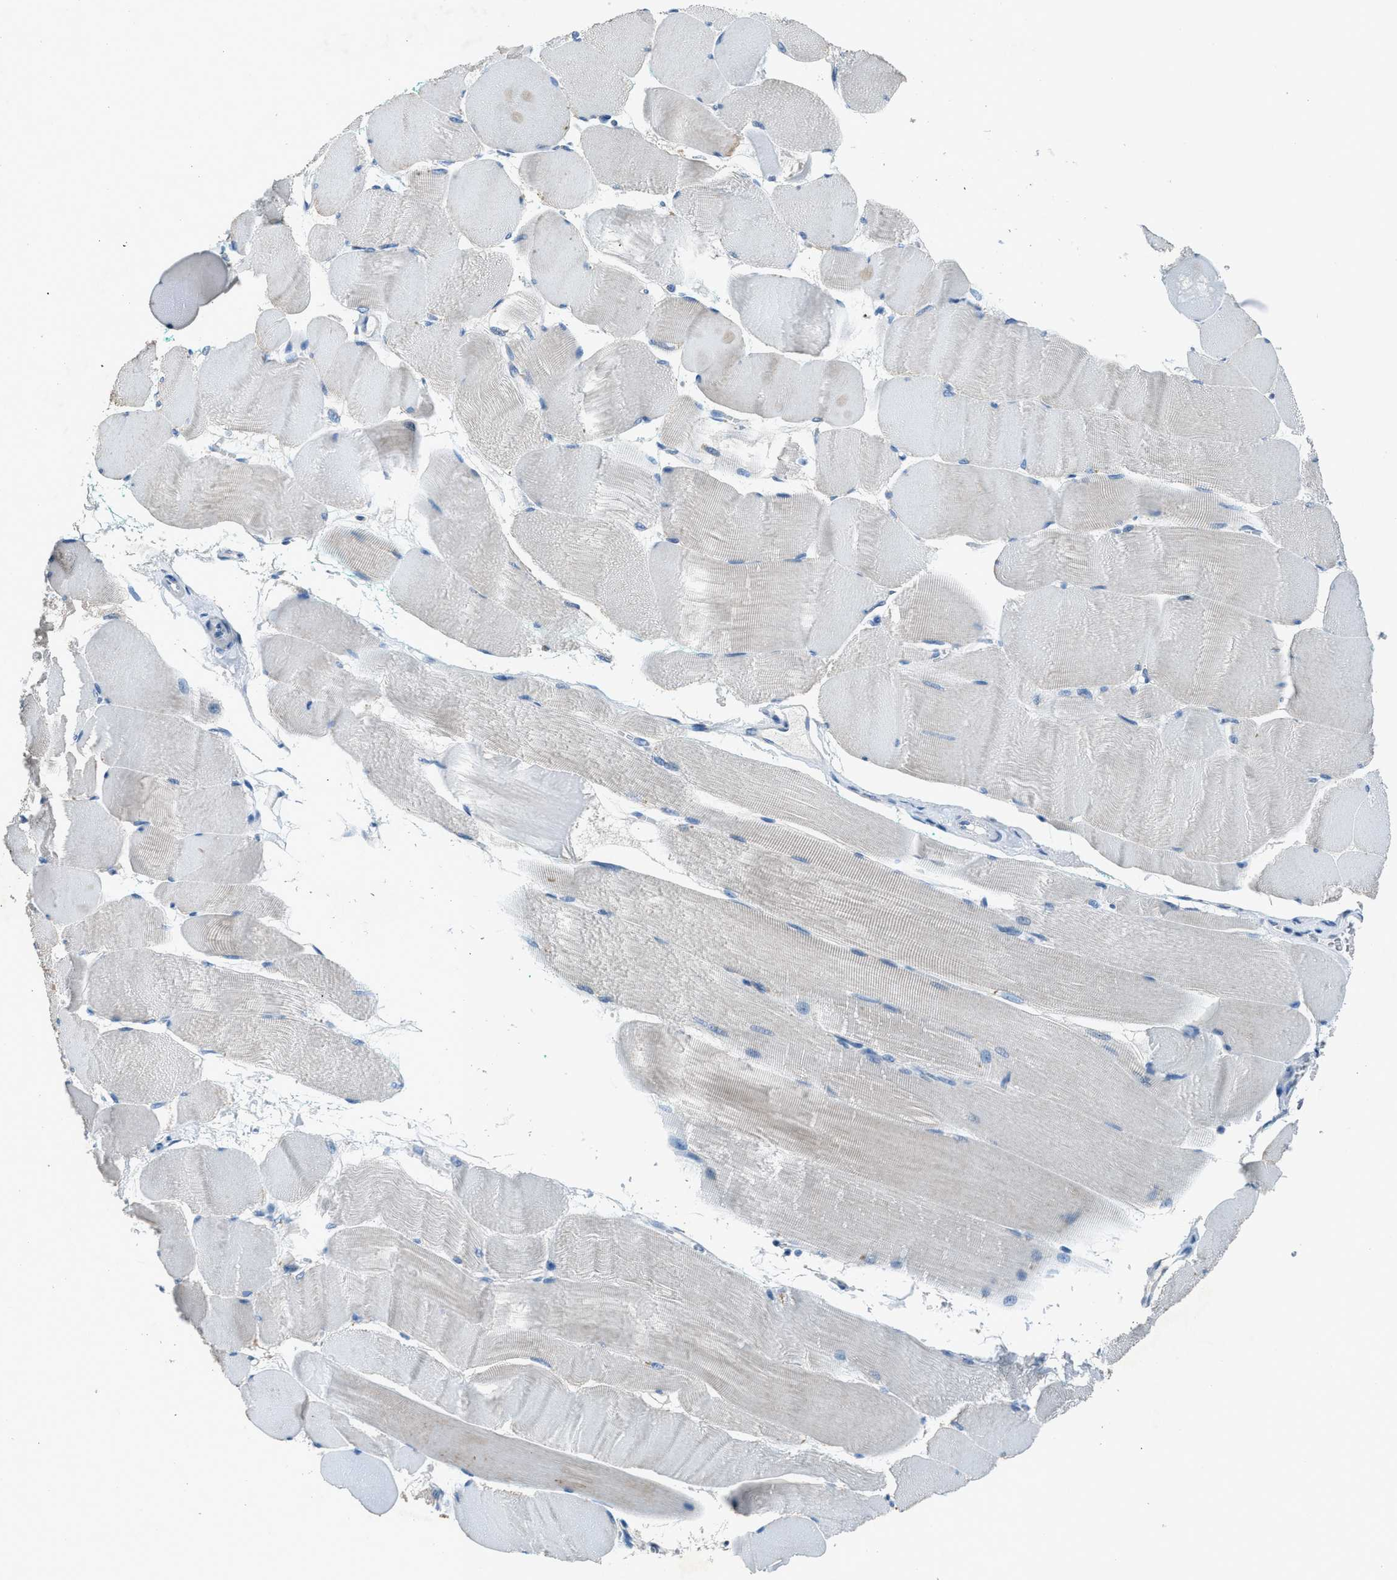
{"staining": {"intensity": "negative", "quantity": "none", "location": "none"}, "tissue": "skeletal muscle", "cell_type": "Myocytes", "image_type": "normal", "snomed": [{"axis": "morphology", "description": "Normal tissue, NOS"}, {"axis": "morphology", "description": "Squamous cell carcinoma, NOS"}, {"axis": "topography", "description": "Skeletal muscle"}], "caption": "A high-resolution micrograph shows IHC staining of normal skeletal muscle, which shows no significant staining in myocytes. The staining is performed using DAB (3,3'-diaminobenzidine) brown chromogen with nuclei counter-stained in using hematoxylin.", "gene": "ADAM2", "patient": {"sex": "male", "age": 51}}